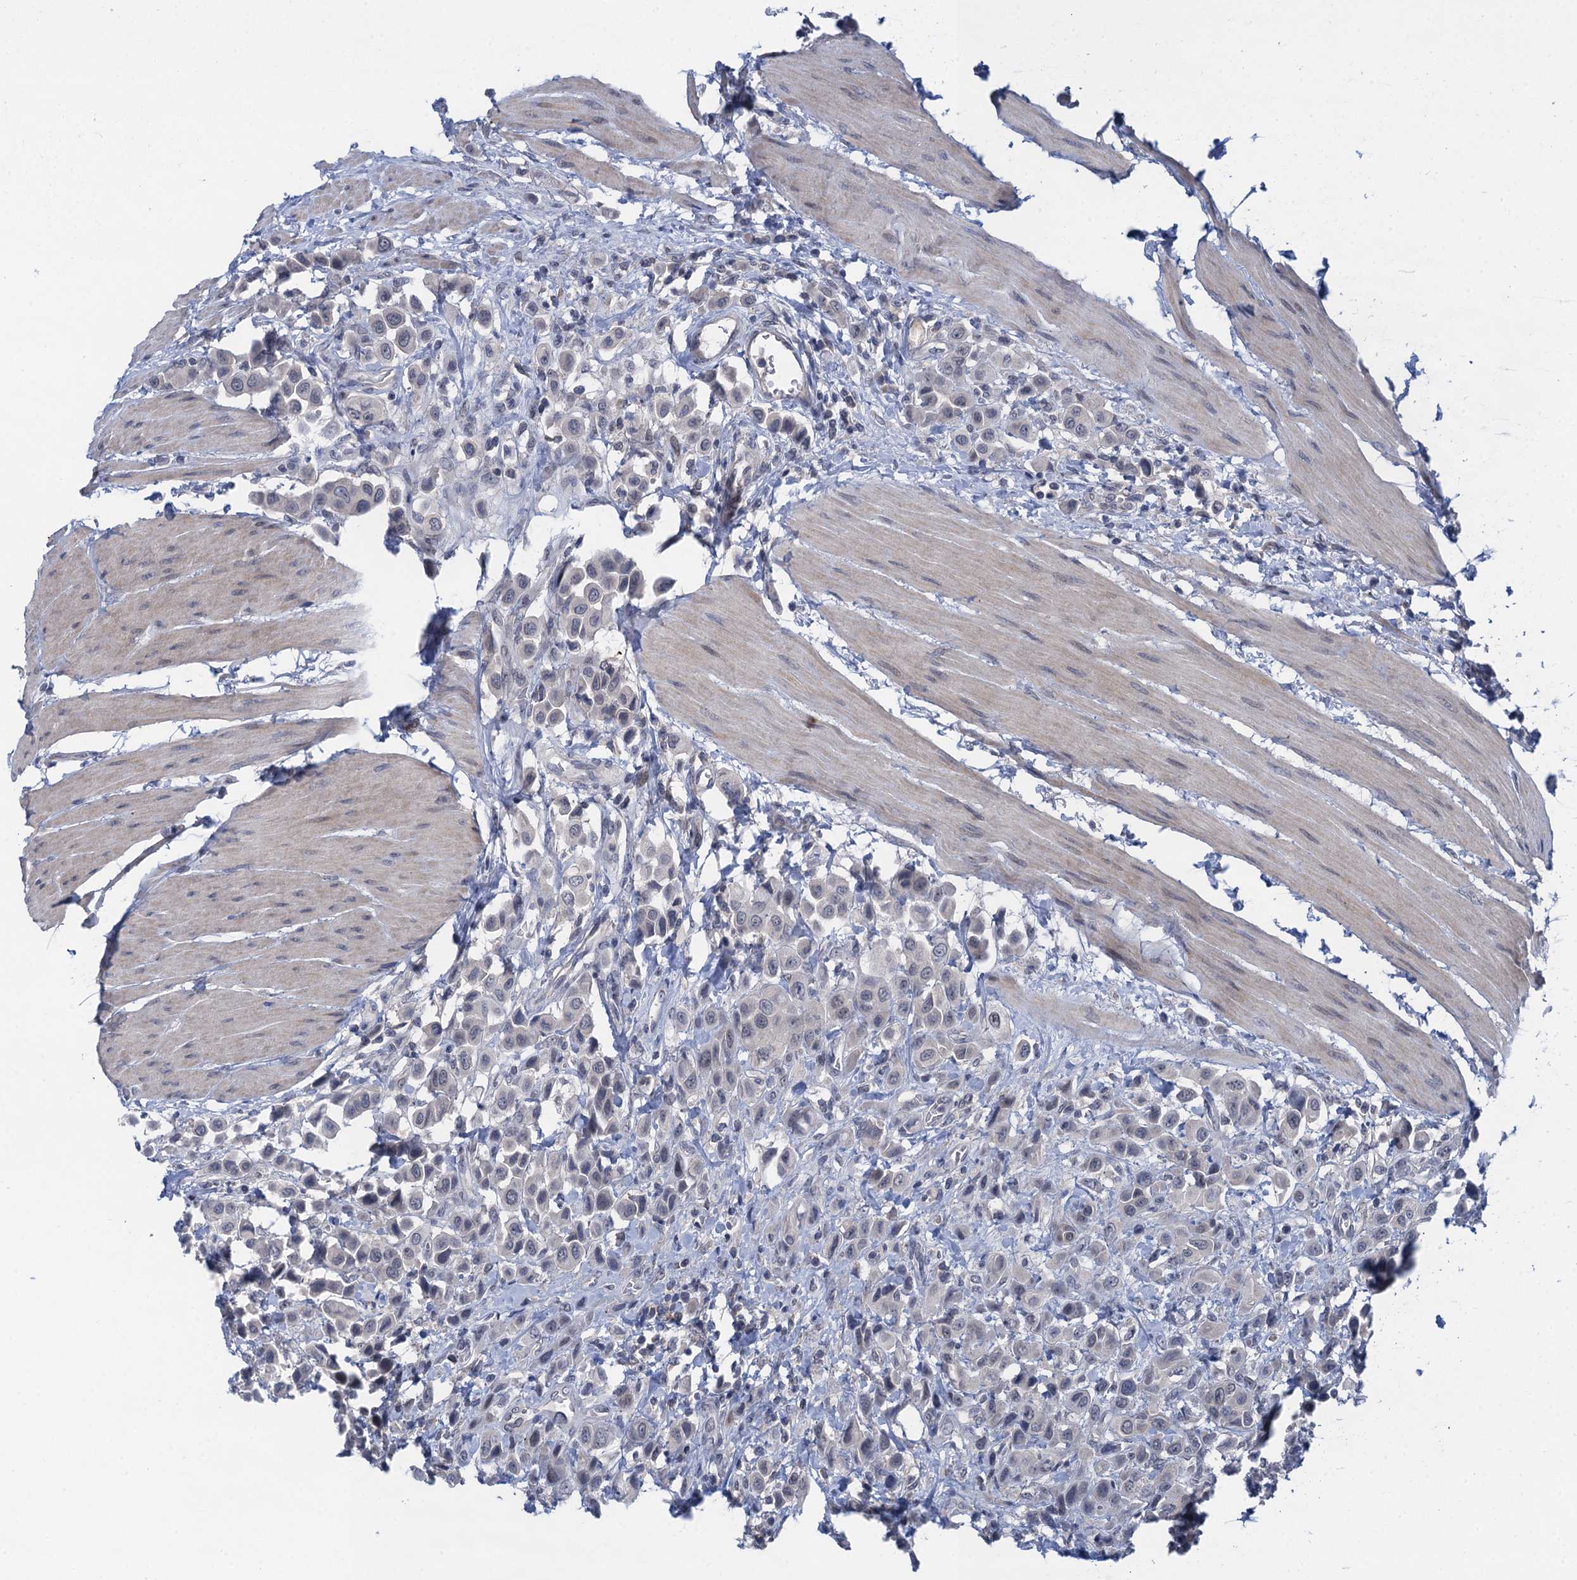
{"staining": {"intensity": "negative", "quantity": "none", "location": "none"}, "tissue": "urothelial cancer", "cell_type": "Tumor cells", "image_type": "cancer", "snomed": [{"axis": "morphology", "description": "Urothelial carcinoma, High grade"}, {"axis": "topography", "description": "Urinary bladder"}], "caption": "A micrograph of urothelial carcinoma (high-grade) stained for a protein demonstrates no brown staining in tumor cells. (IHC, brightfield microscopy, high magnification).", "gene": "MRFAP1", "patient": {"sex": "male", "age": 50}}